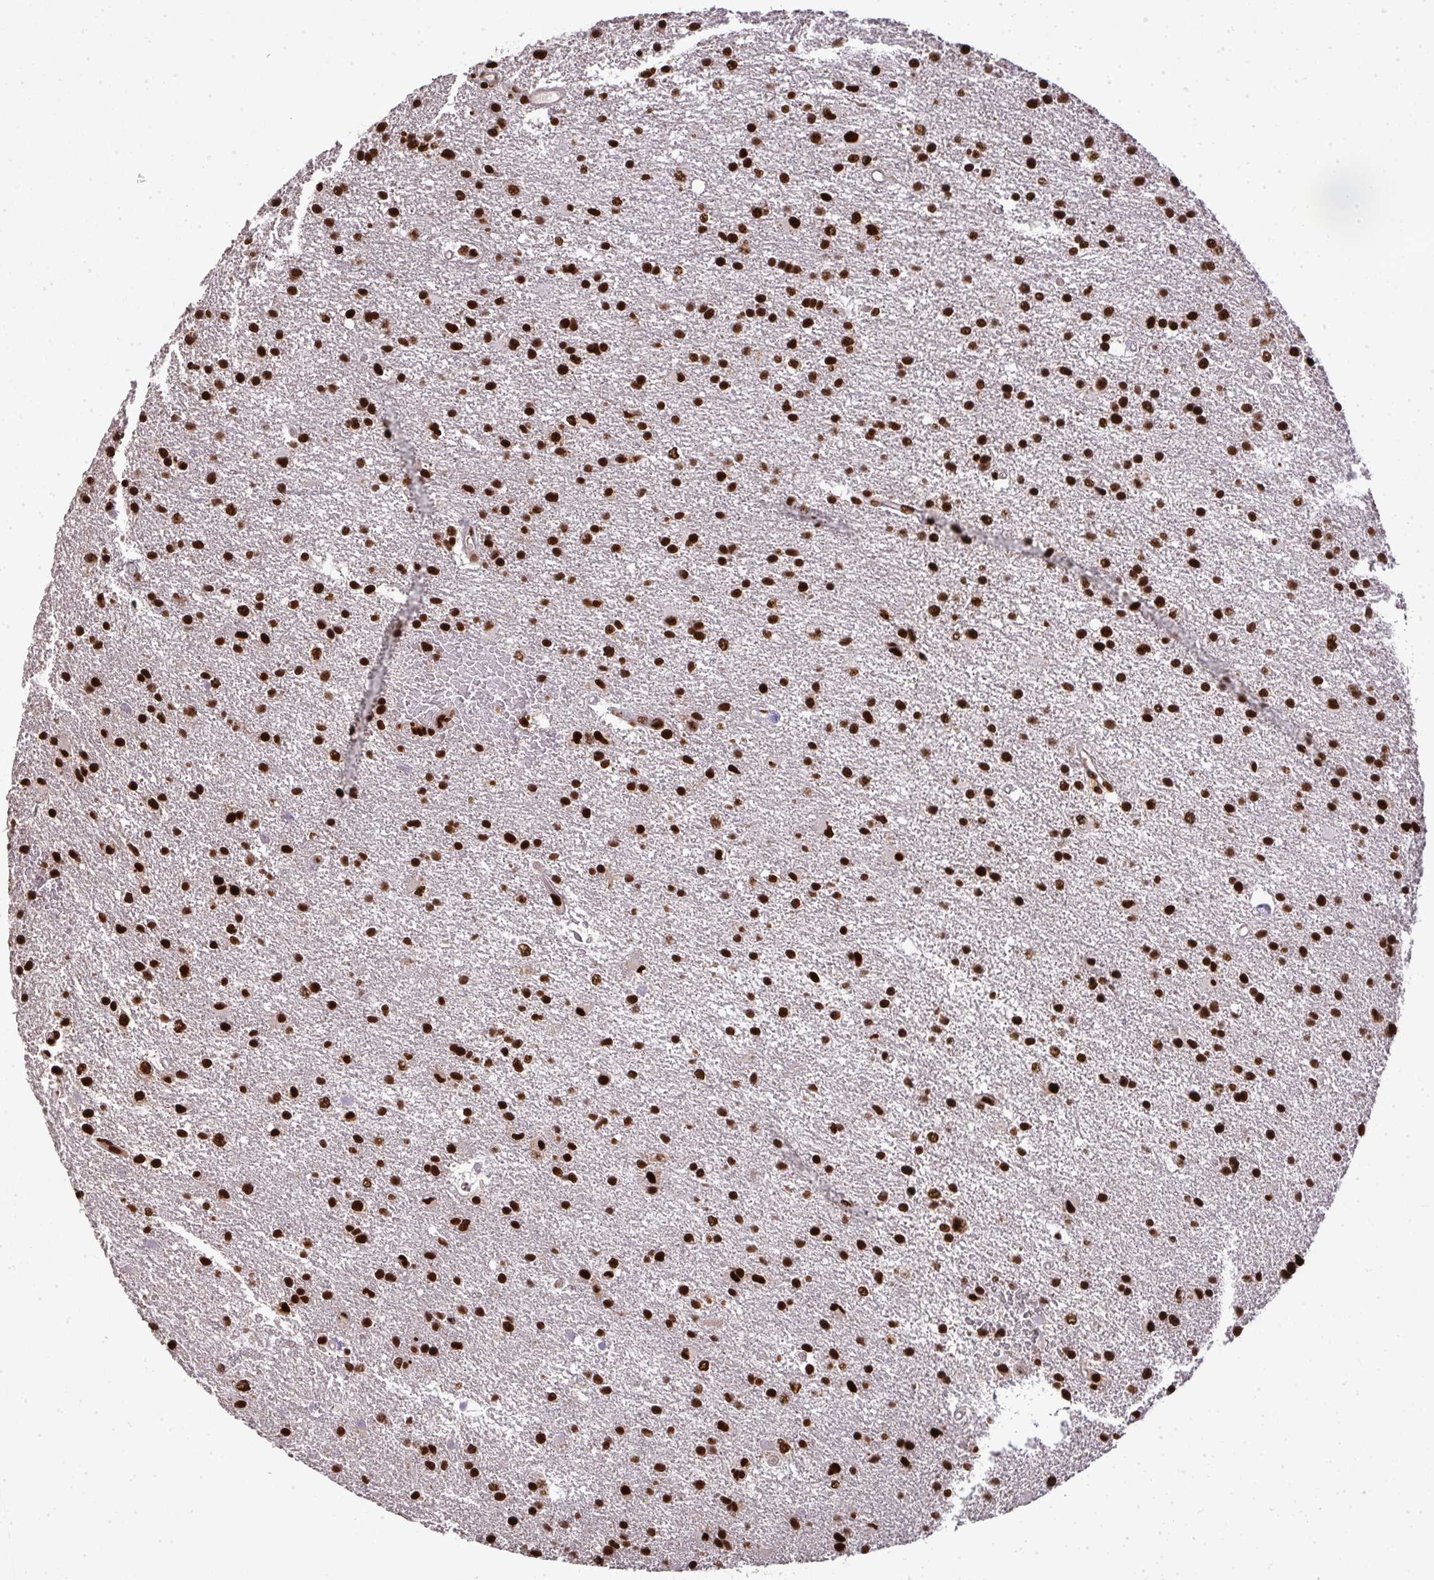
{"staining": {"intensity": "strong", "quantity": ">75%", "location": "nuclear"}, "tissue": "glioma", "cell_type": "Tumor cells", "image_type": "cancer", "snomed": [{"axis": "morphology", "description": "Glioma, malignant, High grade"}, {"axis": "topography", "description": "Brain"}], "caption": "Immunohistochemistry photomicrograph of neoplastic tissue: glioma stained using immunohistochemistry (IHC) displays high levels of strong protein expression localized specifically in the nuclear of tumor cells, appearing as a nuclear brown color.", "gene": "U2AF1", "patient": {"sex": "male", "age": 68}}